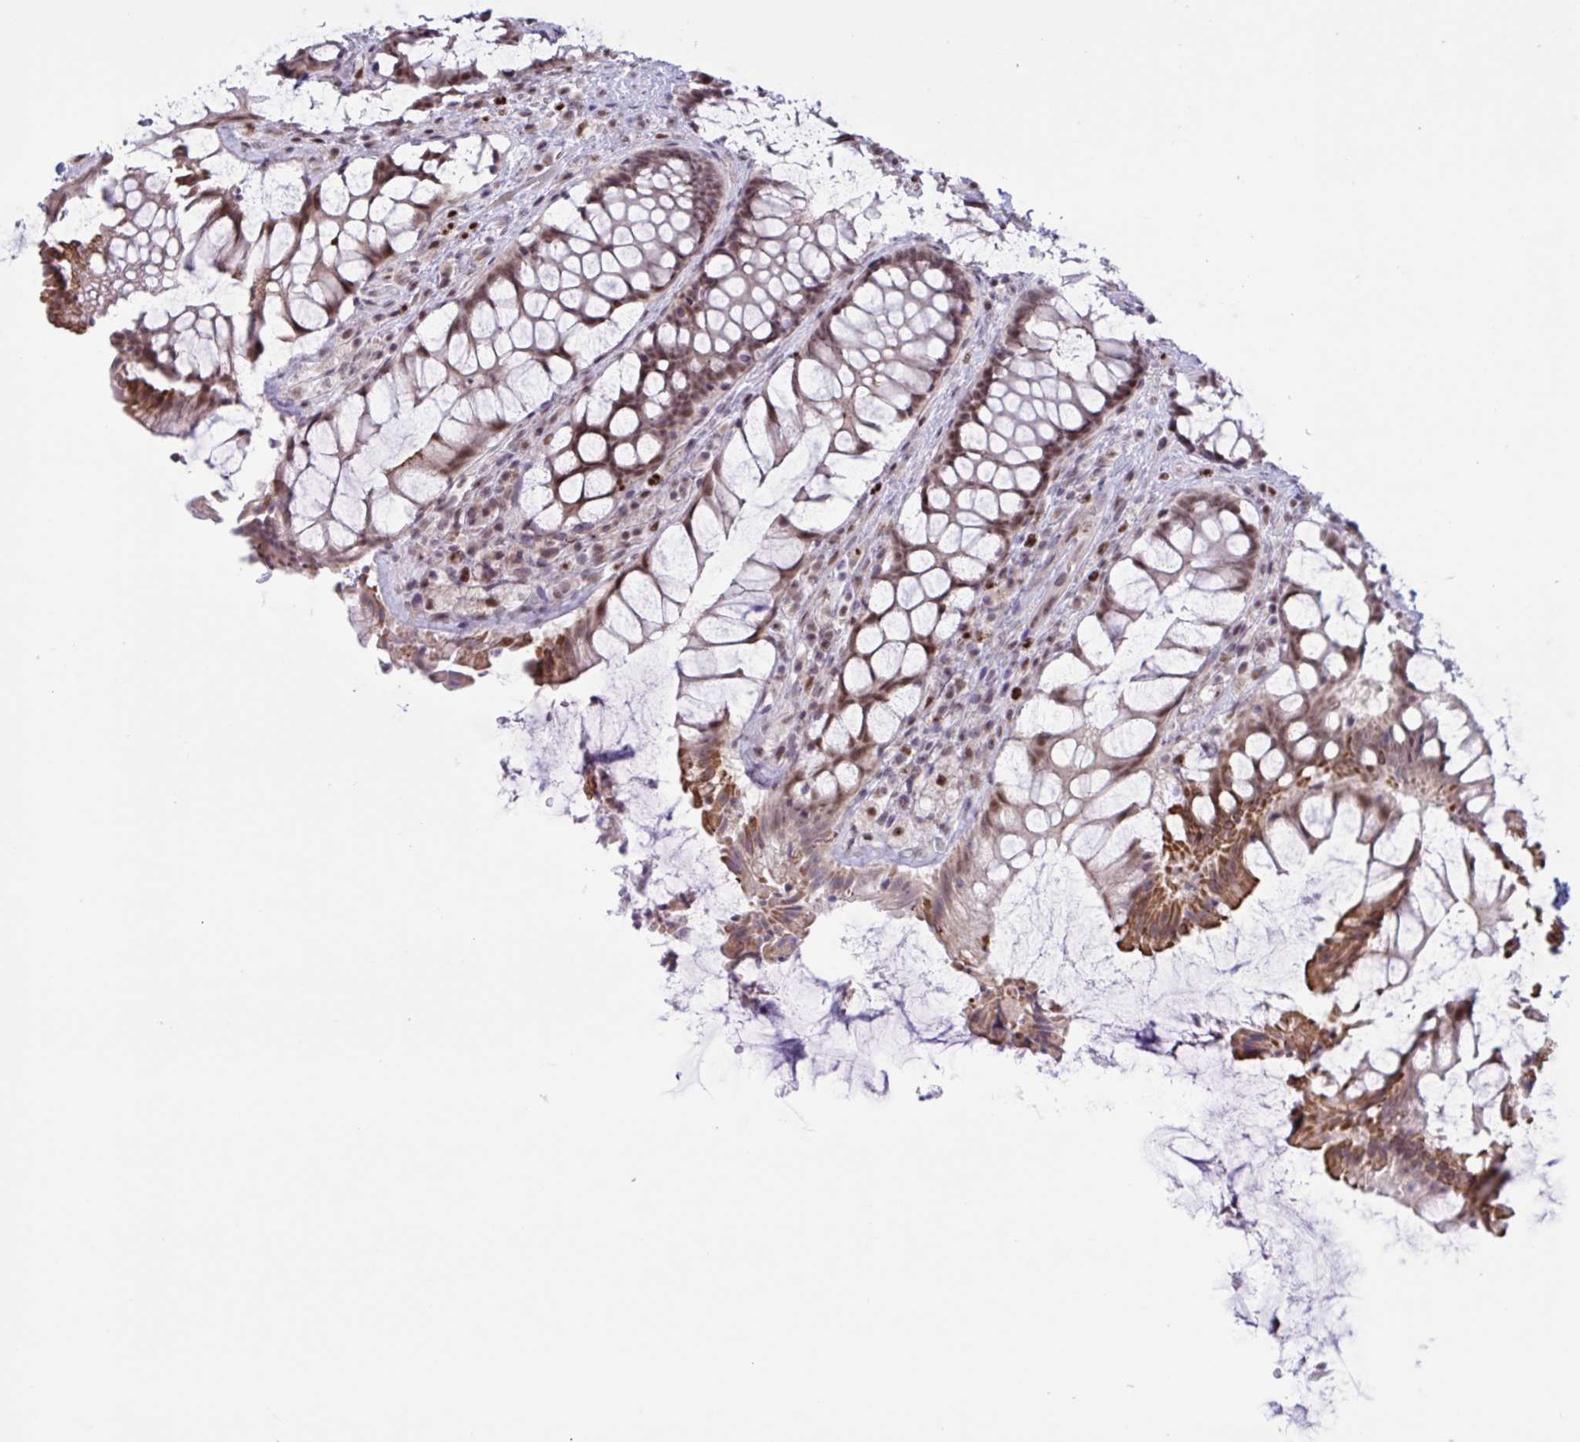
{"staining": {"intensity": "moderate", "quantity": ">75%", "location": "cytoplasmic/membranous,nuclear"}, "tissue": "rectum", "cell_type": "Glandular cells", "image_type": "normal", "snomed": [{"axis": "morphology", "description": "Normal tissue, NOS"}, {"axis": "topography", "description": "Rectum"}], "caption": "IHC image of normal human rectum stained for a protein (brown), which reveals medium levels of moderate cytoplasmic/membranous,nuclear positivity in about >75% of glandular cells.", "gene": "PRMT6", "patient": {"sex": "female", "age": 58}}